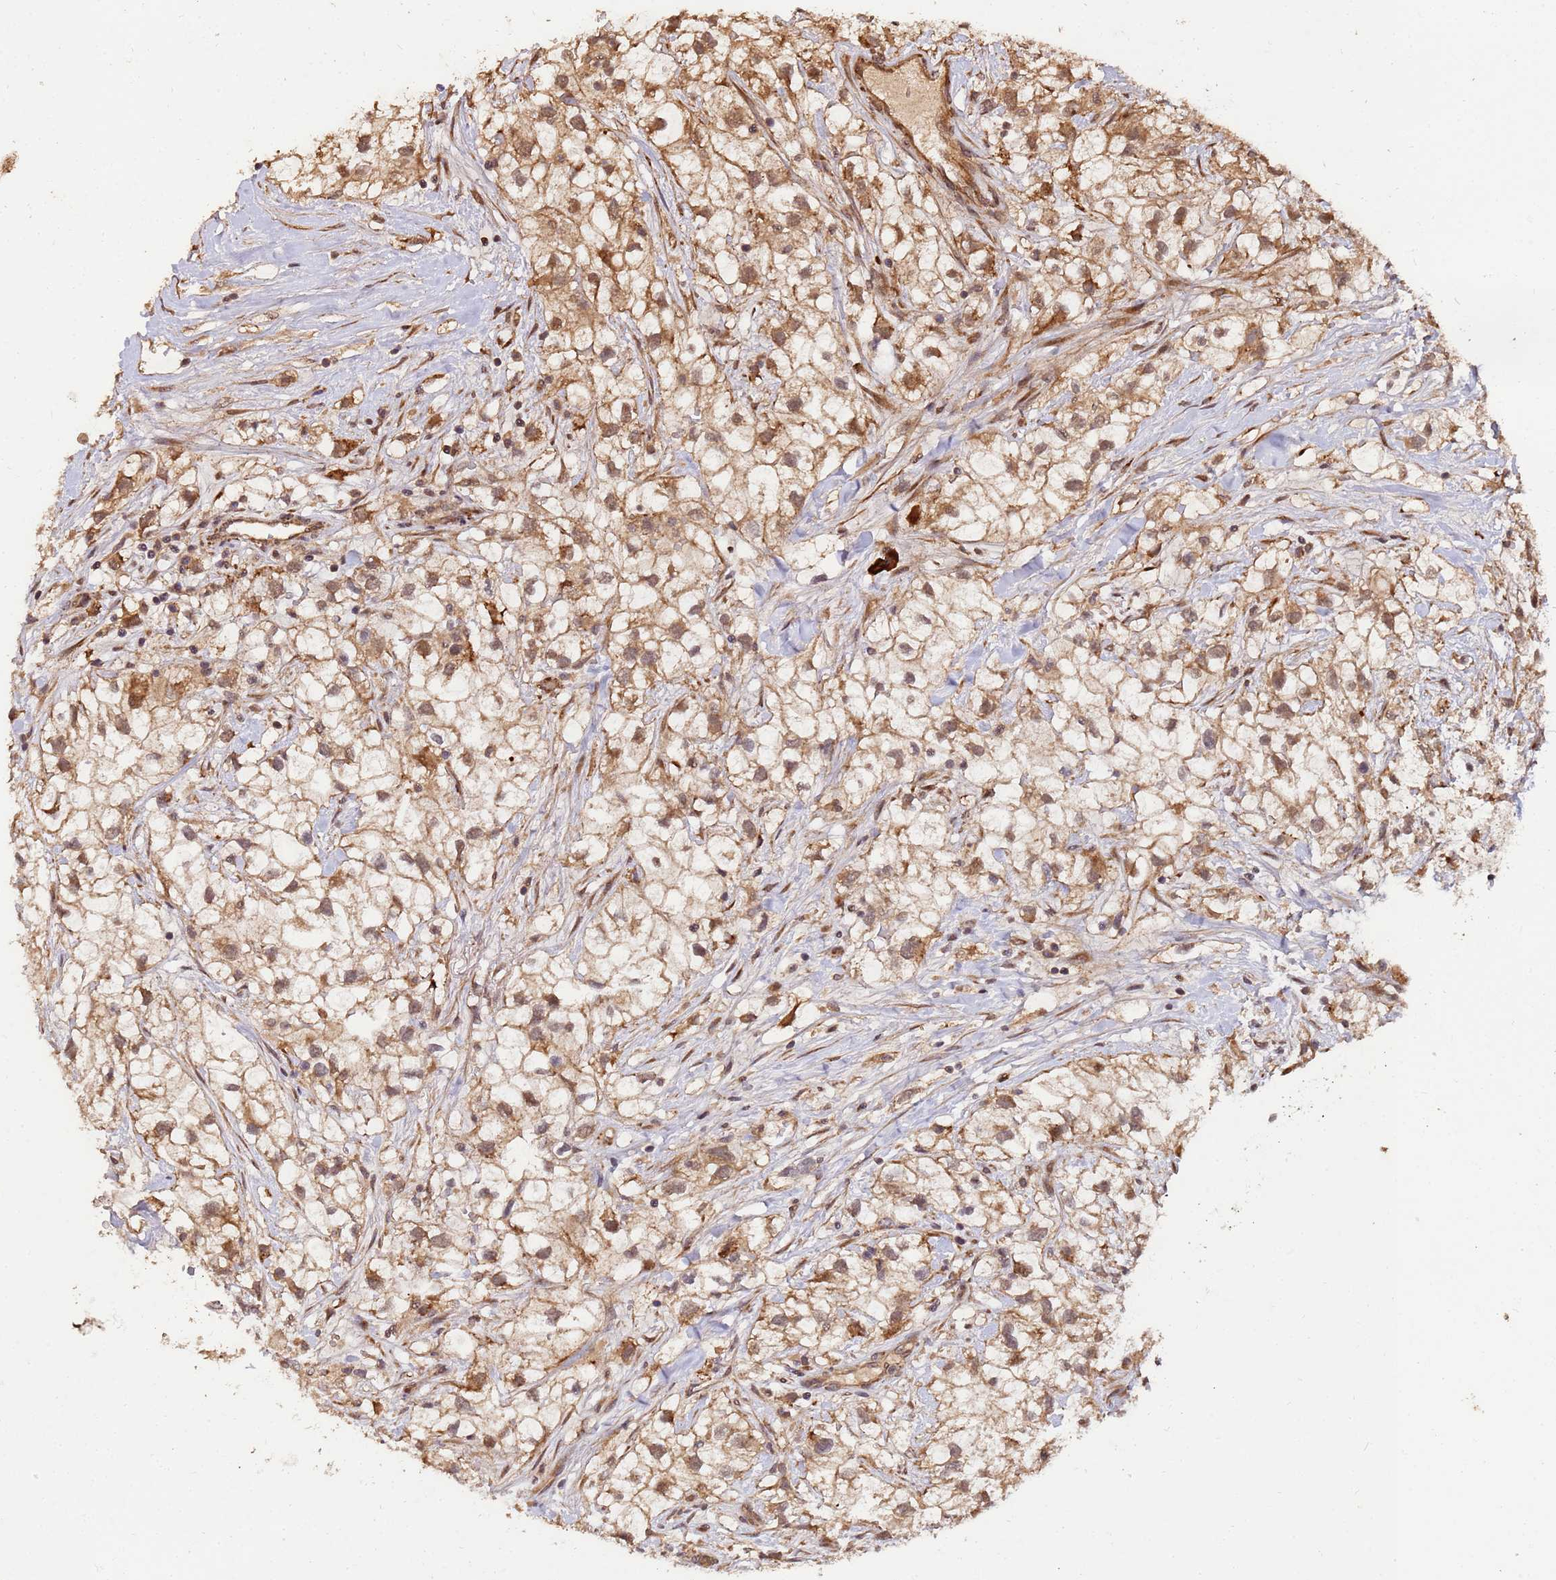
{"staining": {"intensity": "moderate", "quantity": ">75%", "location": "cytoplasmic/membranous,nuclear"}, "tissue": "renal cancer", "cell_type": "Tumor cells", "image_type": "cancer", "snomed": [{"axis": "morphology", "description": "Adenocarcinoma, NOS"}, {"axis": "topography", "description": "Kidney"}], "caption": "Brown immunohistochemical staining in human renal adenocarcinoma reveals moderate cytoplasmic/membranous and nuclear expression in approximately >75% of tumor cells.", "gene": "ZNF619", "patient": {"sex": "male", "age": 59}}